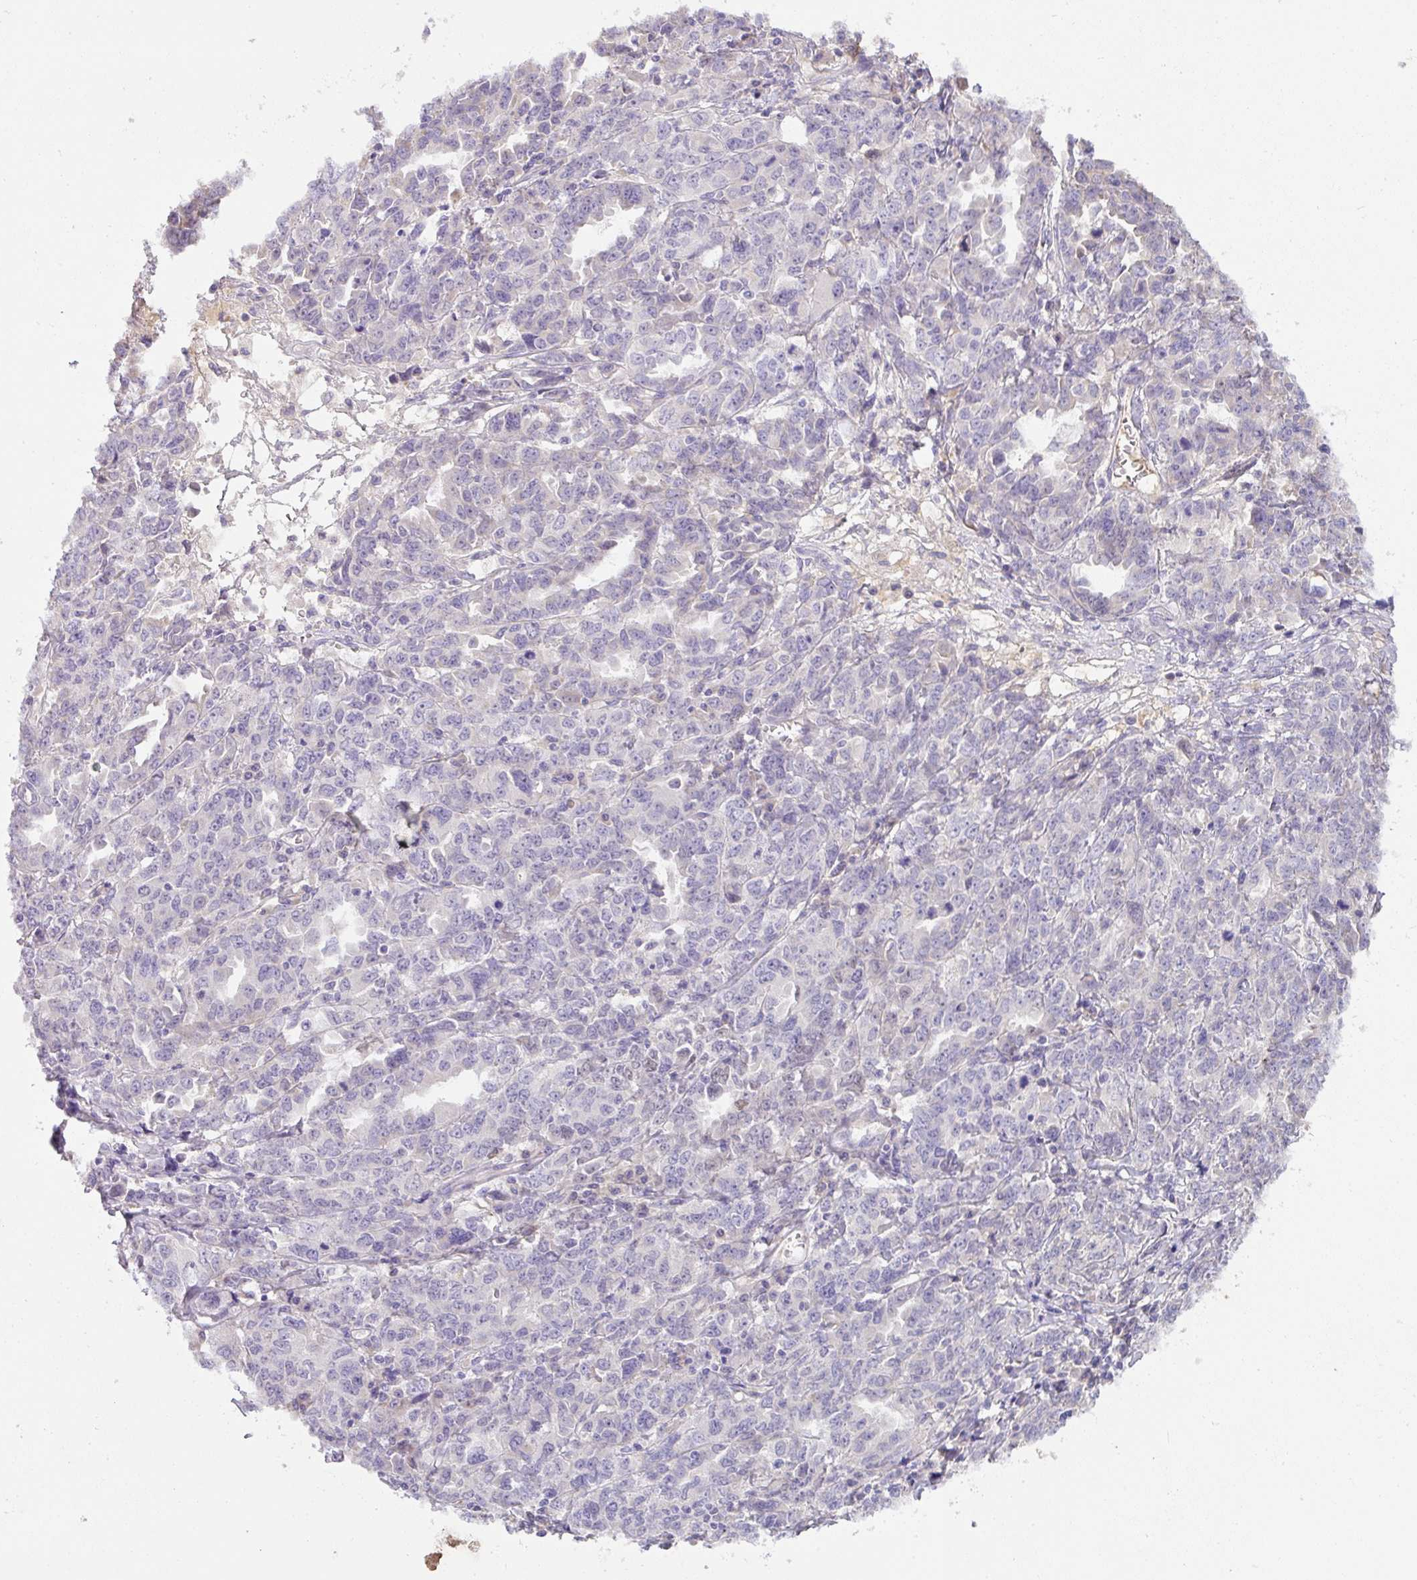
{"staining": {"intensity": "negative", "quantity": "none", "location": "none"}, "tissue": "ovarian cancer", "cell_type": "Tumor cells", "image_type": "cancer", "snomed": [{"axis": "morphology", "description": "Adenocarcinoma, NOS"}, {"axis": "morphology", "description": "Carcinoma, endometroid"}, {"axis": "topography", "description": "Ovary"}], "caption": "Human ovarian adenocarcinoma stained for a protein using immunohistochemistry displays no positivity in tumor cells.", "gene": "CRISP3", "patient": {"sex": "female", "age": 72}}